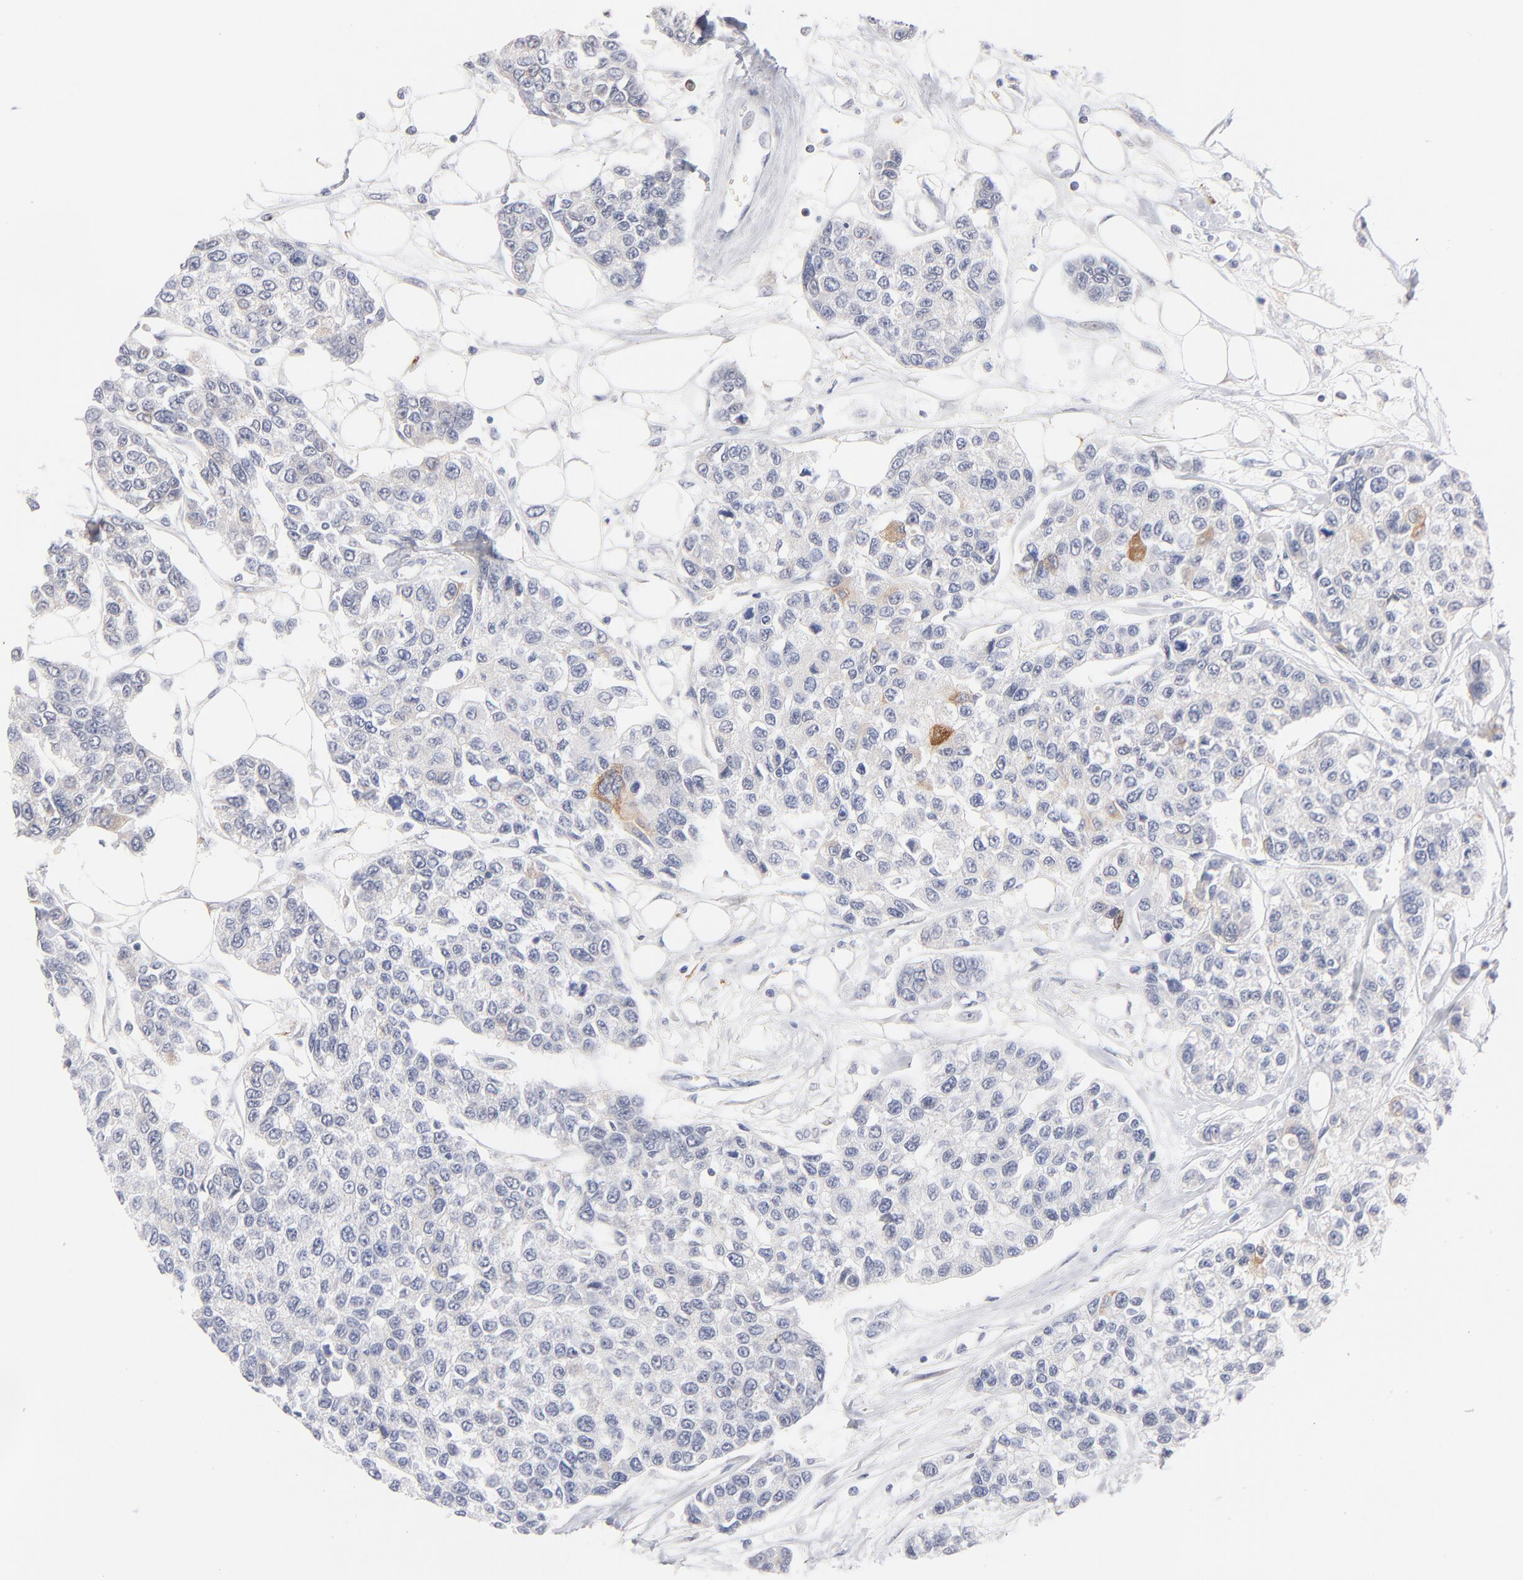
{"staining": {"intensity": "moderate", "quantity": "<25%", "location": "cytoplasmic/membranous"}, "tissue": "breast cancer", "cell_type": "Tumor cells", "image_type": "cancer", "snomed": [{"axis": "morphology", "description": "Duct carcinoma"}, {"axis": "topography", "description": "Breast"}], "caption": "Protein analysis of intraductal carcinoma (breast) tissue reveals moderate cytoplasmic/membranous positivity in about <25% of tumor cells.", "gene": "MID1", "patient": {"sex": "female", "age": 51}}